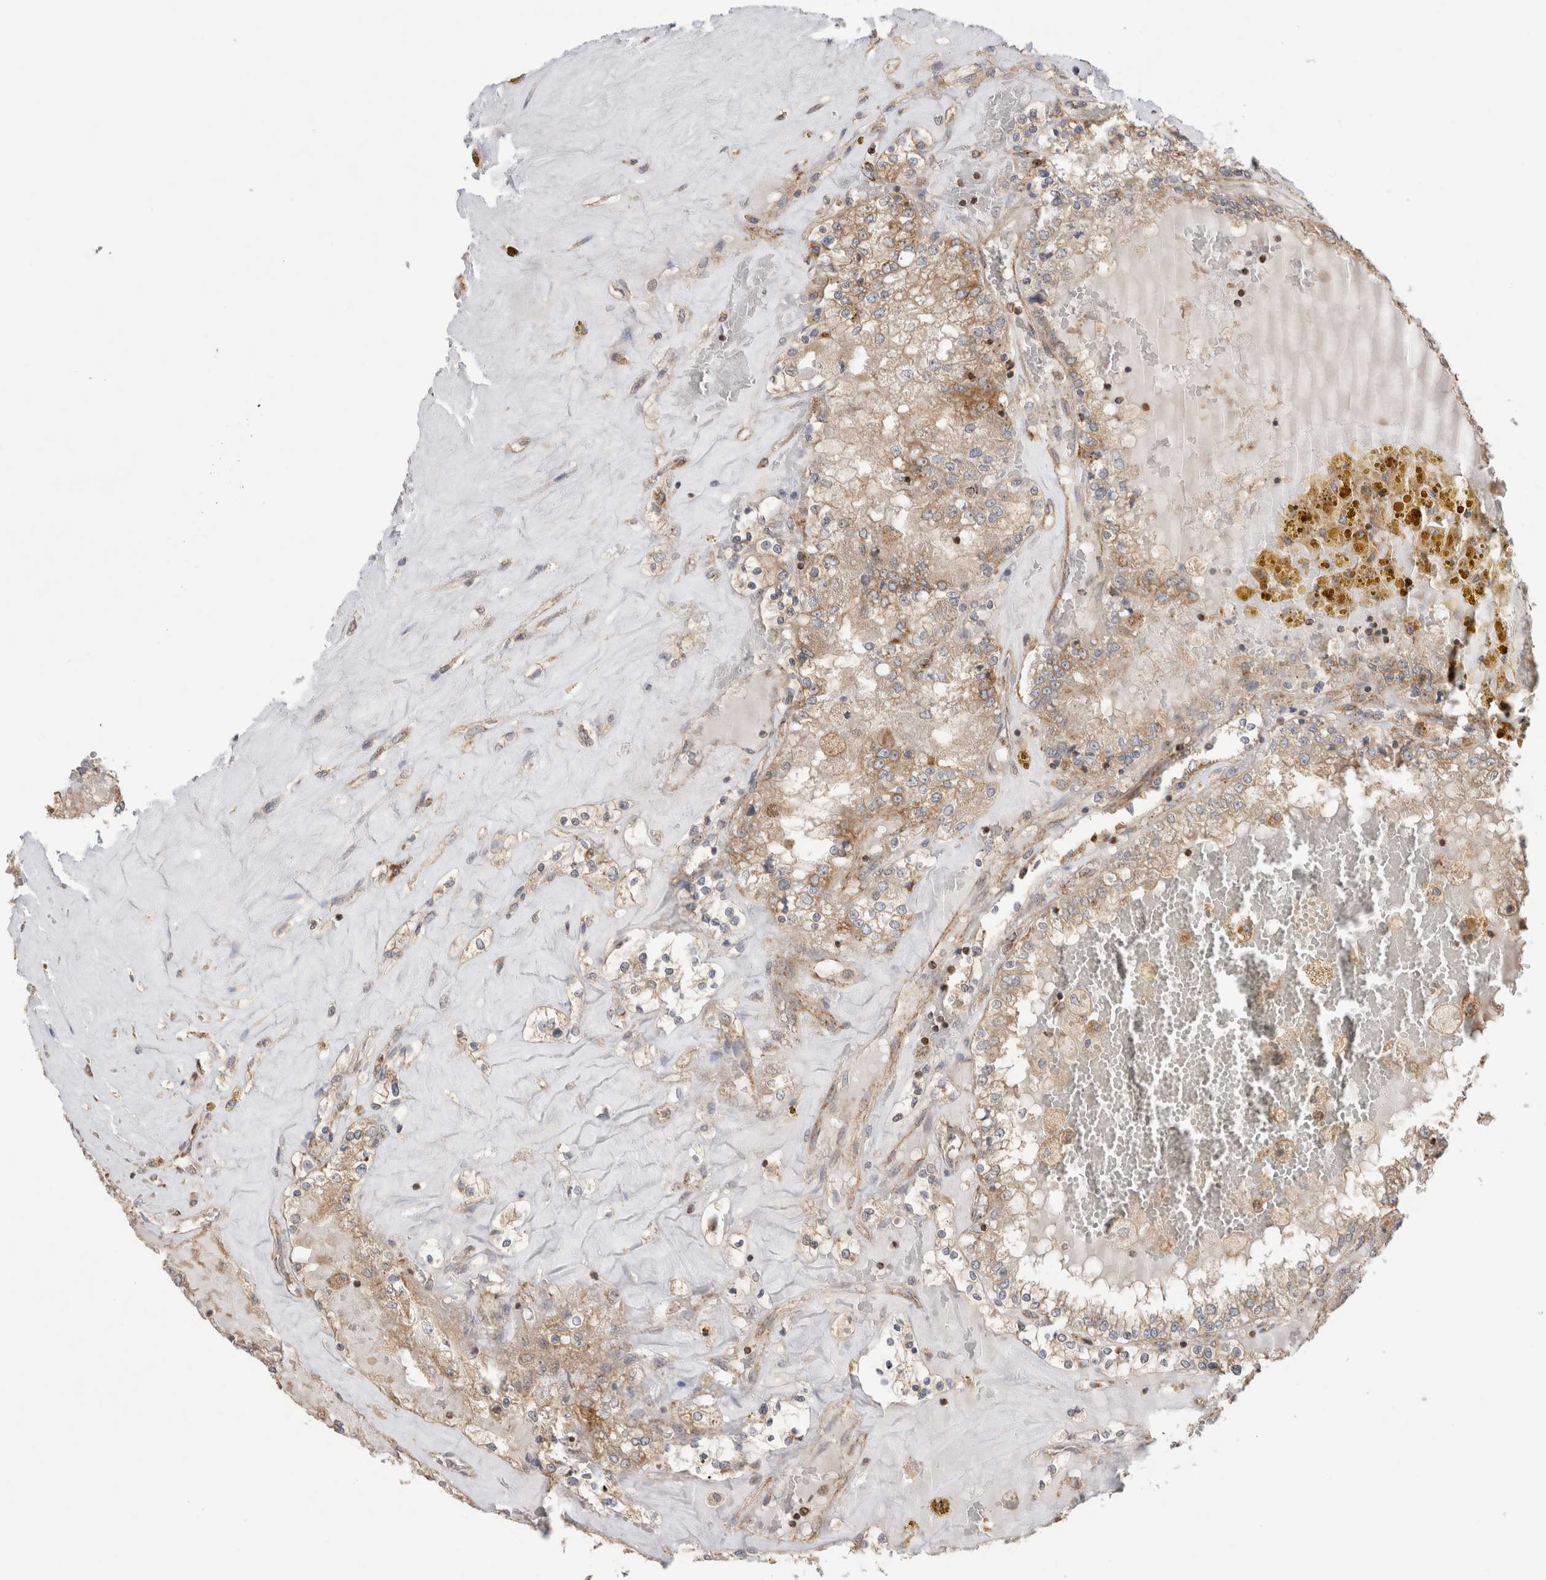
{"staining": {"intensity": "weak", "quantity": ">75%", "location": "cytoplasmic/membranous"}, "tissue": "renal cancer", "cell_type": "Tumor cells", "image_type": "cancer", "snomed": [{"axis": "morphology", "description": "Adenocarcinoma, NOS"}, {"axis": "topography", "description": "Kidney"}], "caption": "Immunohistochemistry (DAB (3,3'-diaminobenzidine)) staining of human renal cancer (adenocarcinoma) reveals weak cytoplasmic/membranous protein expression in about >75% of tumor cells.", "gene": "IMMP2L", "patient": {"sex": "female", "age": 56}}